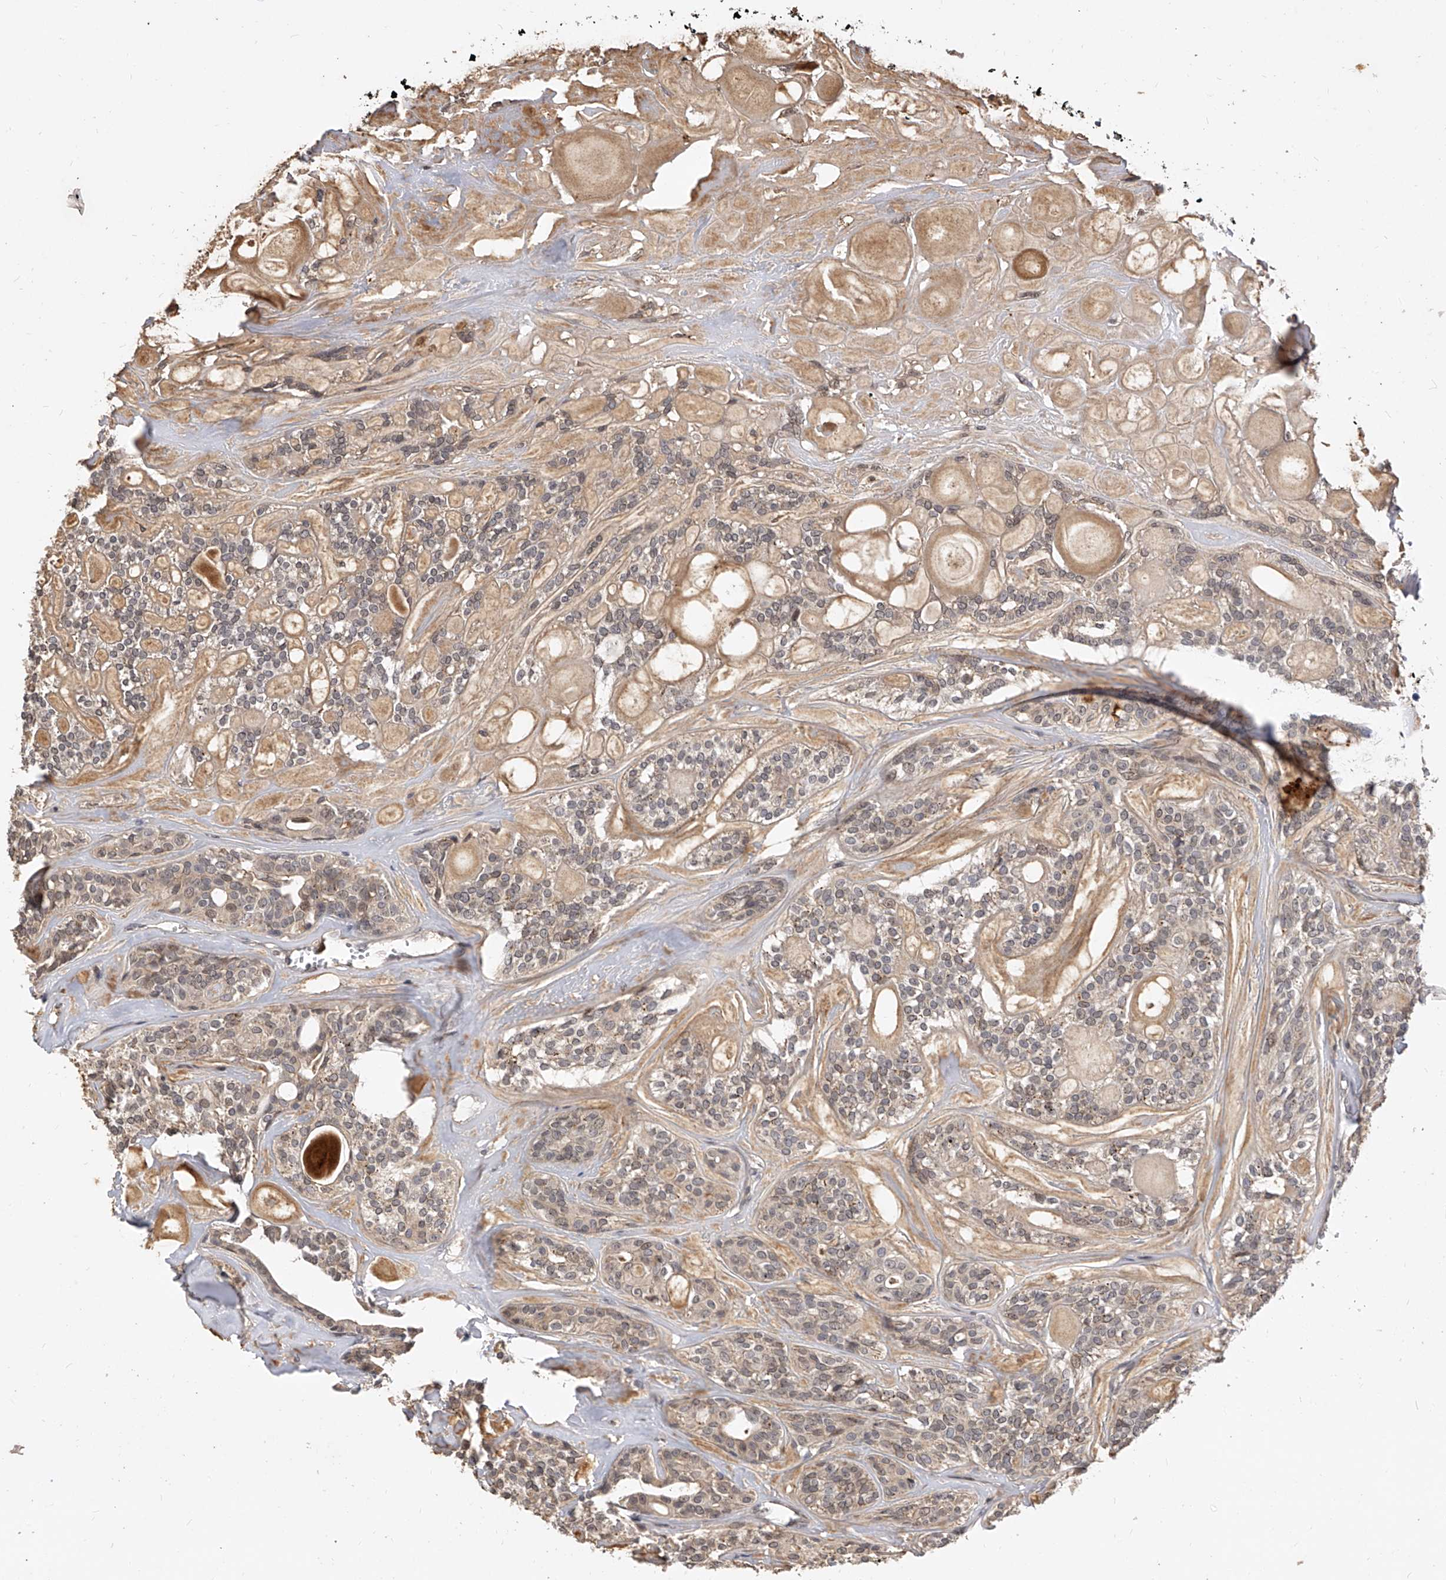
{"staining": {"intensity": "weak", "quantity": "<25%", "location": "cytoplasmic/membranous,nuclear"}, "tissue": "head and neck cancer", "cell_type": "Tumor cells", "image_type": "cancer", "snomed": [{"axis": "morphology", "description": "Adenocarcinoma, NOS"}, {"axis": "topography", "description": "Head-Neck"}], "caption": "High power microscopy histopathology image of an immunohistochemistry (IHC) histopathology image of head and neck cancer (adenocarcinoma), revealing no significant positivity in tumor cells.", "gene": "CFAP410", "patient": {"sex": "male", "age": 66}}